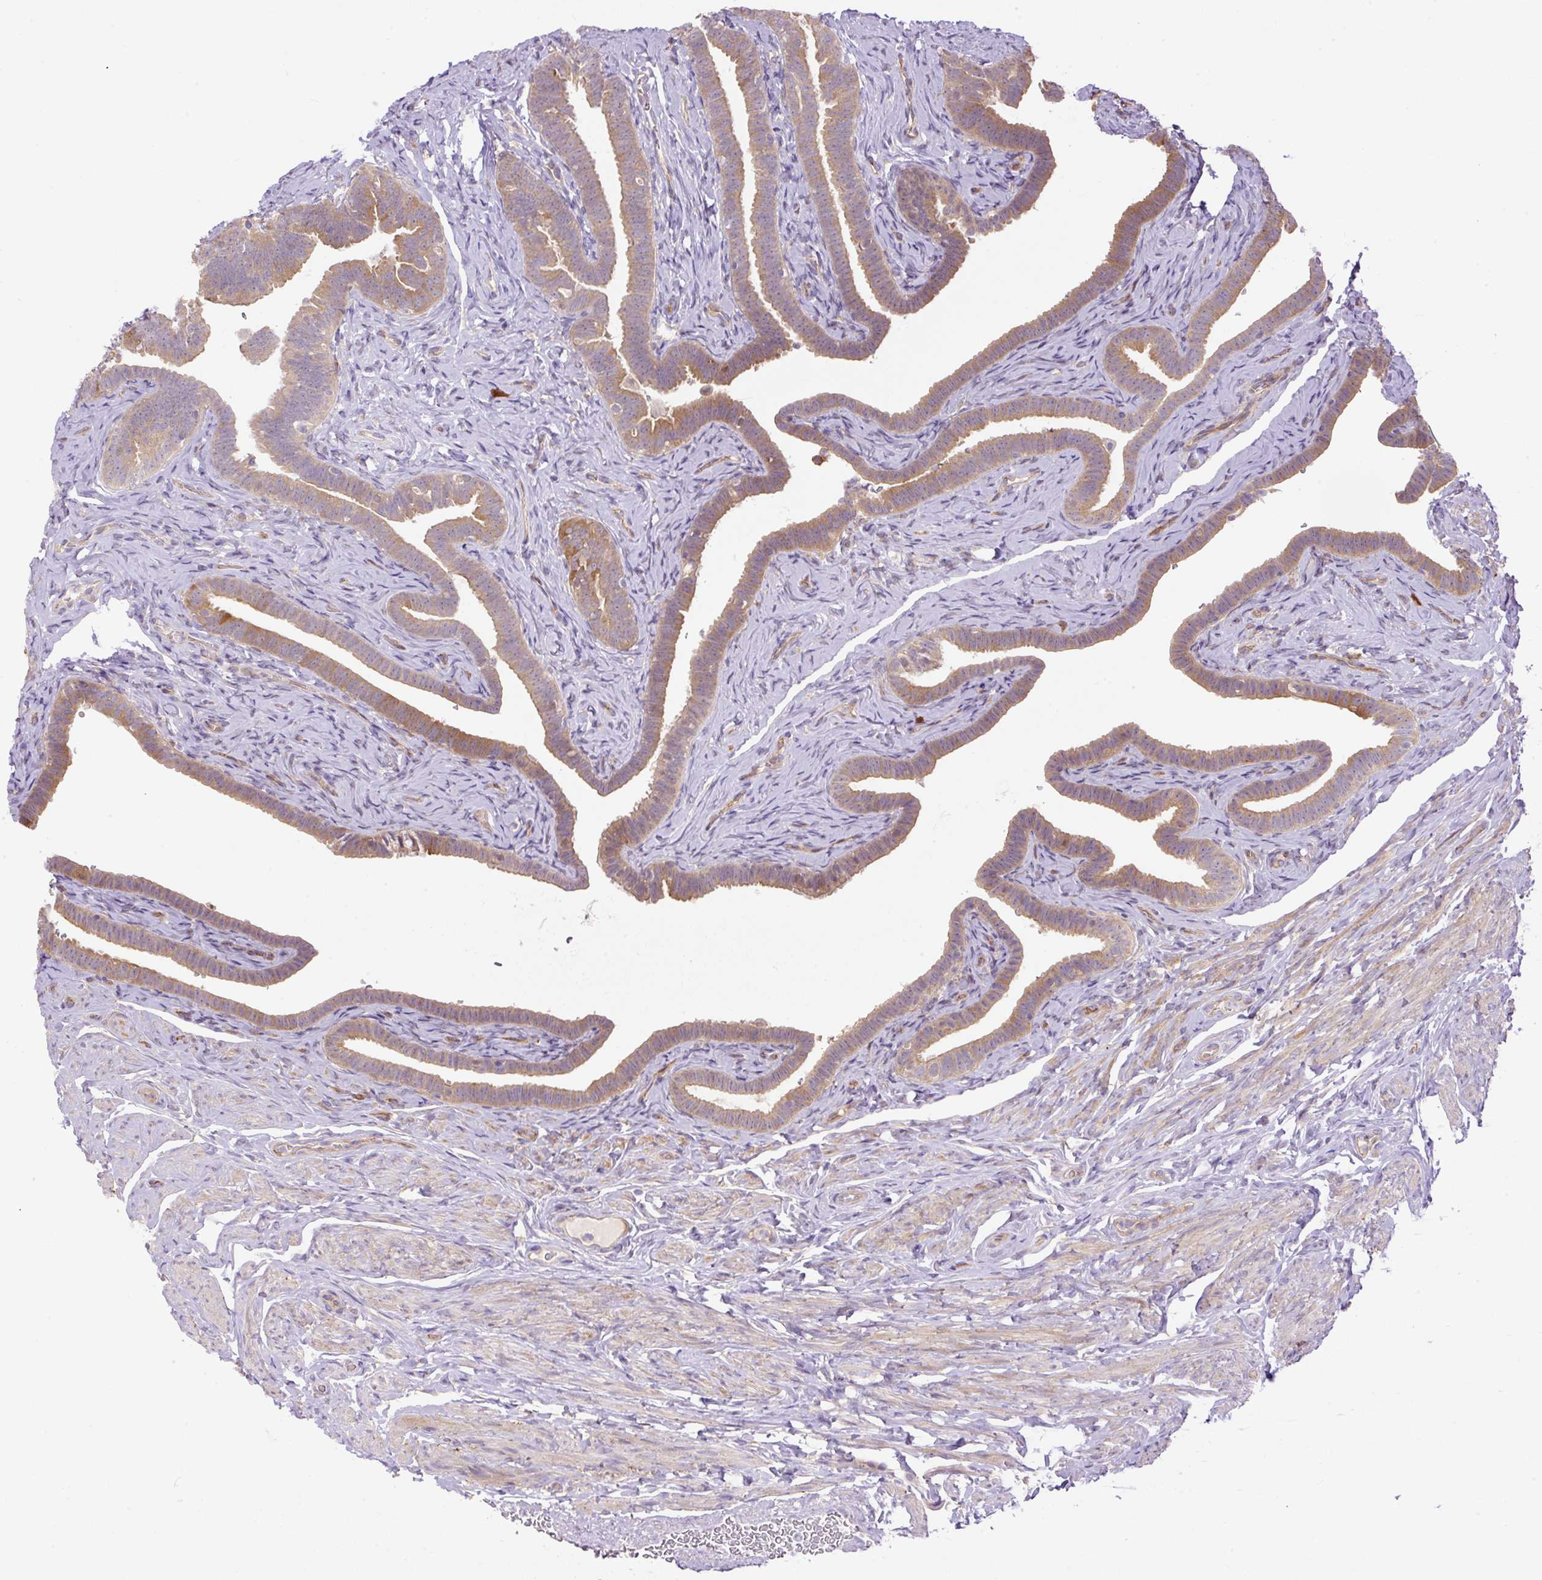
{"staining": {"intensity": "moderate", "quantity": "25%-75%", "location": "cytoplasmic/membranous"}, "tissue": "fallopian tube", "cell_type": "Glandular cells", "image_type": "normal", "snomed": [{"axis": "morphology", "description": "Normal tissue, NOS"}, {"axis": "topography", "description": "Fallopian tube"}], "caption": "The immunohistochemical stain highlights moderate cytoplasmic/membranous positivity in glandular cells of unremarkable fallopian tube. (brown staining indicates protein expression, while blue staining denotes nuclei).", "gene": "PPME1", "patient": {"sex": "female", "age": 69}}